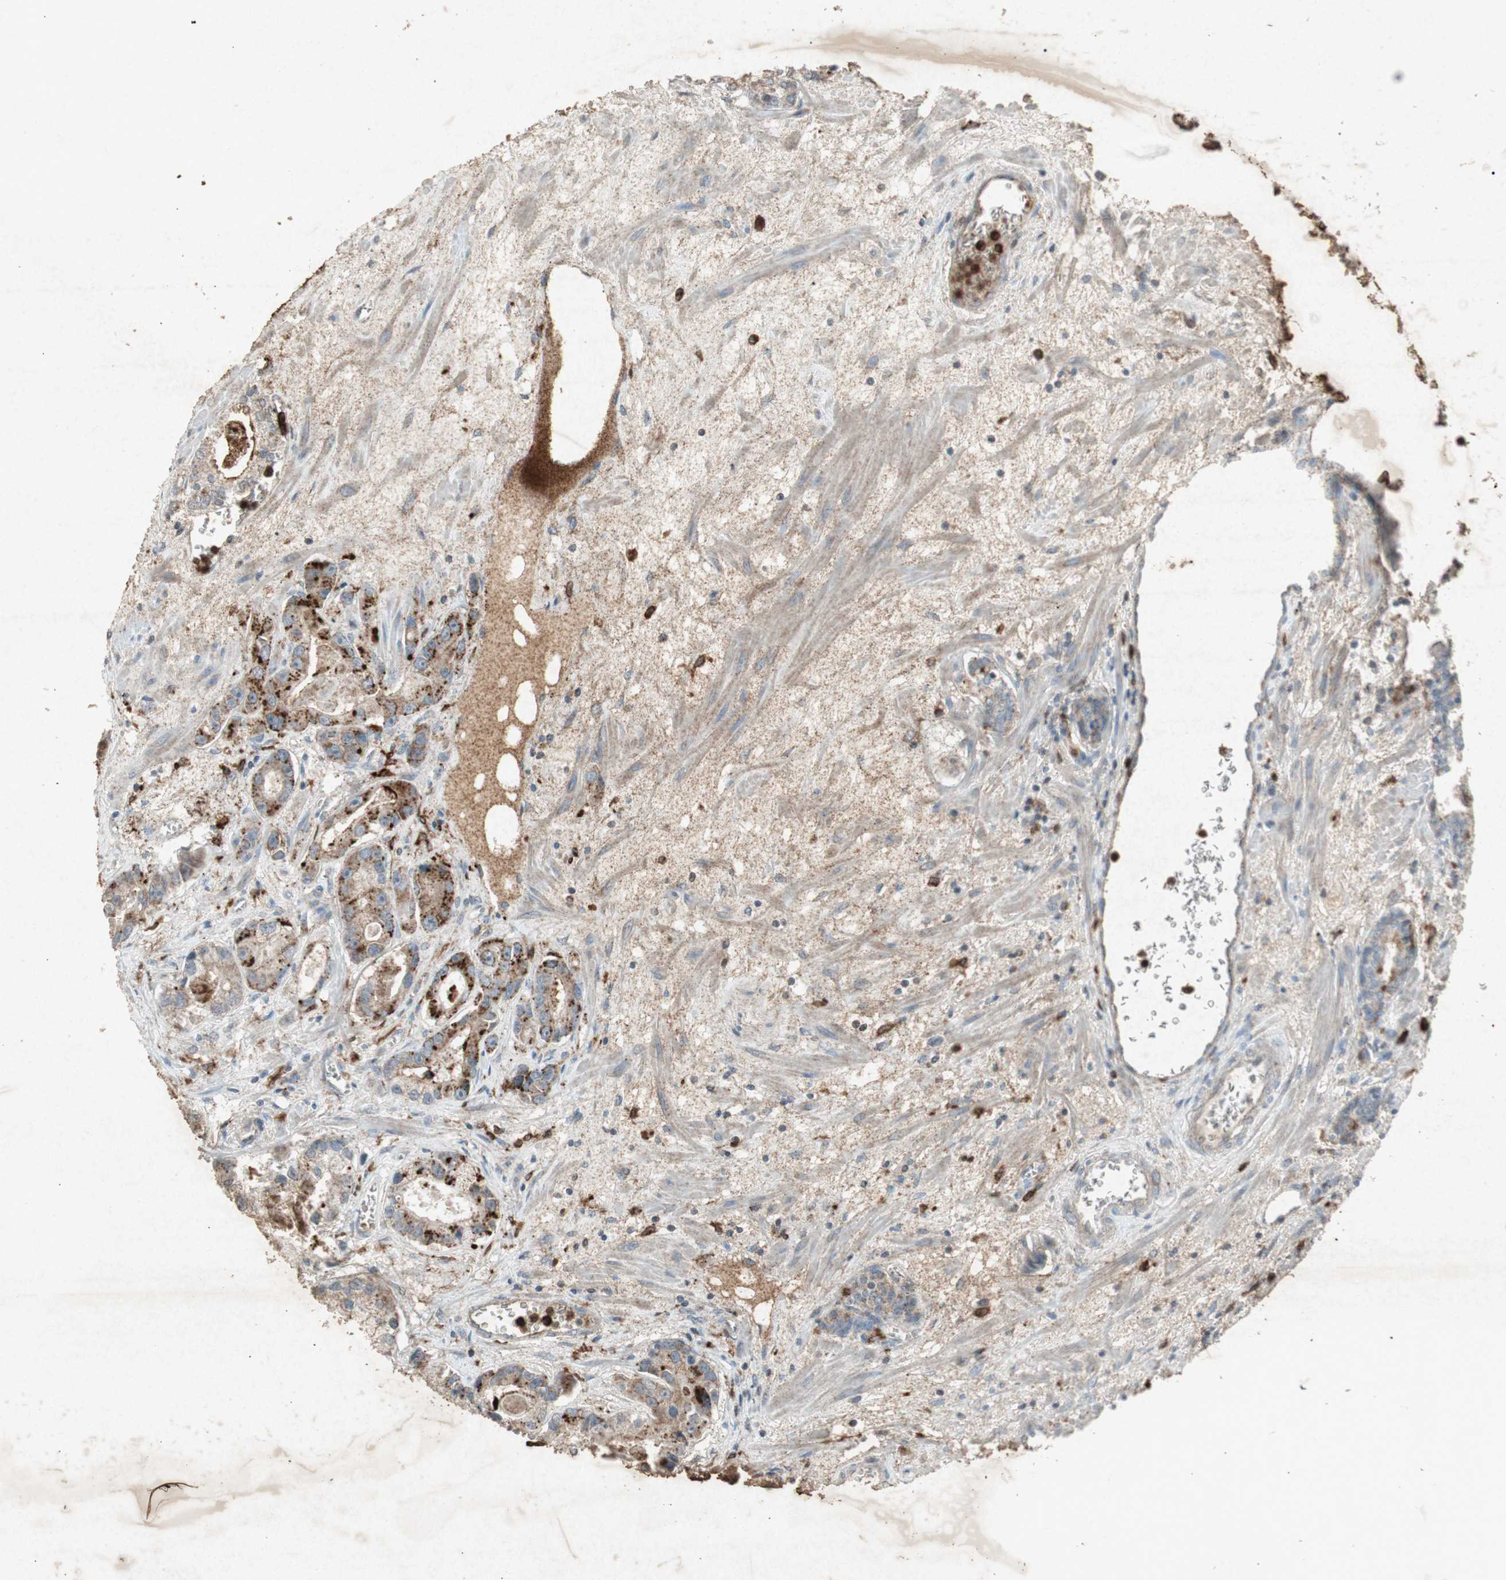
{"staining": {"intensity": "moderate", "quantity": "25%-75%", "location": "cytoplasmic/membranous,nuclear"}, "tissue": "prostate cancer", "cell_type": "Tumor cells", "image_type": "cancer", "snomed": [{"axis": "morphology", "description": "Adenocarcinoma, Low grade"}, {"axis": "topography", "description": "Prostate"}], "caption": "An immunohistochemistry (IHC) image of neoplastic tissue is shown. Protein staining in brown labels moderate cytoplasmic/membranous and nuclear positivity in prostate cancer (adenocarcinoma (low-grade)) within tumor cells.", "gene": "TYROBP", "patient": {"sex": "male", "age": 59}}